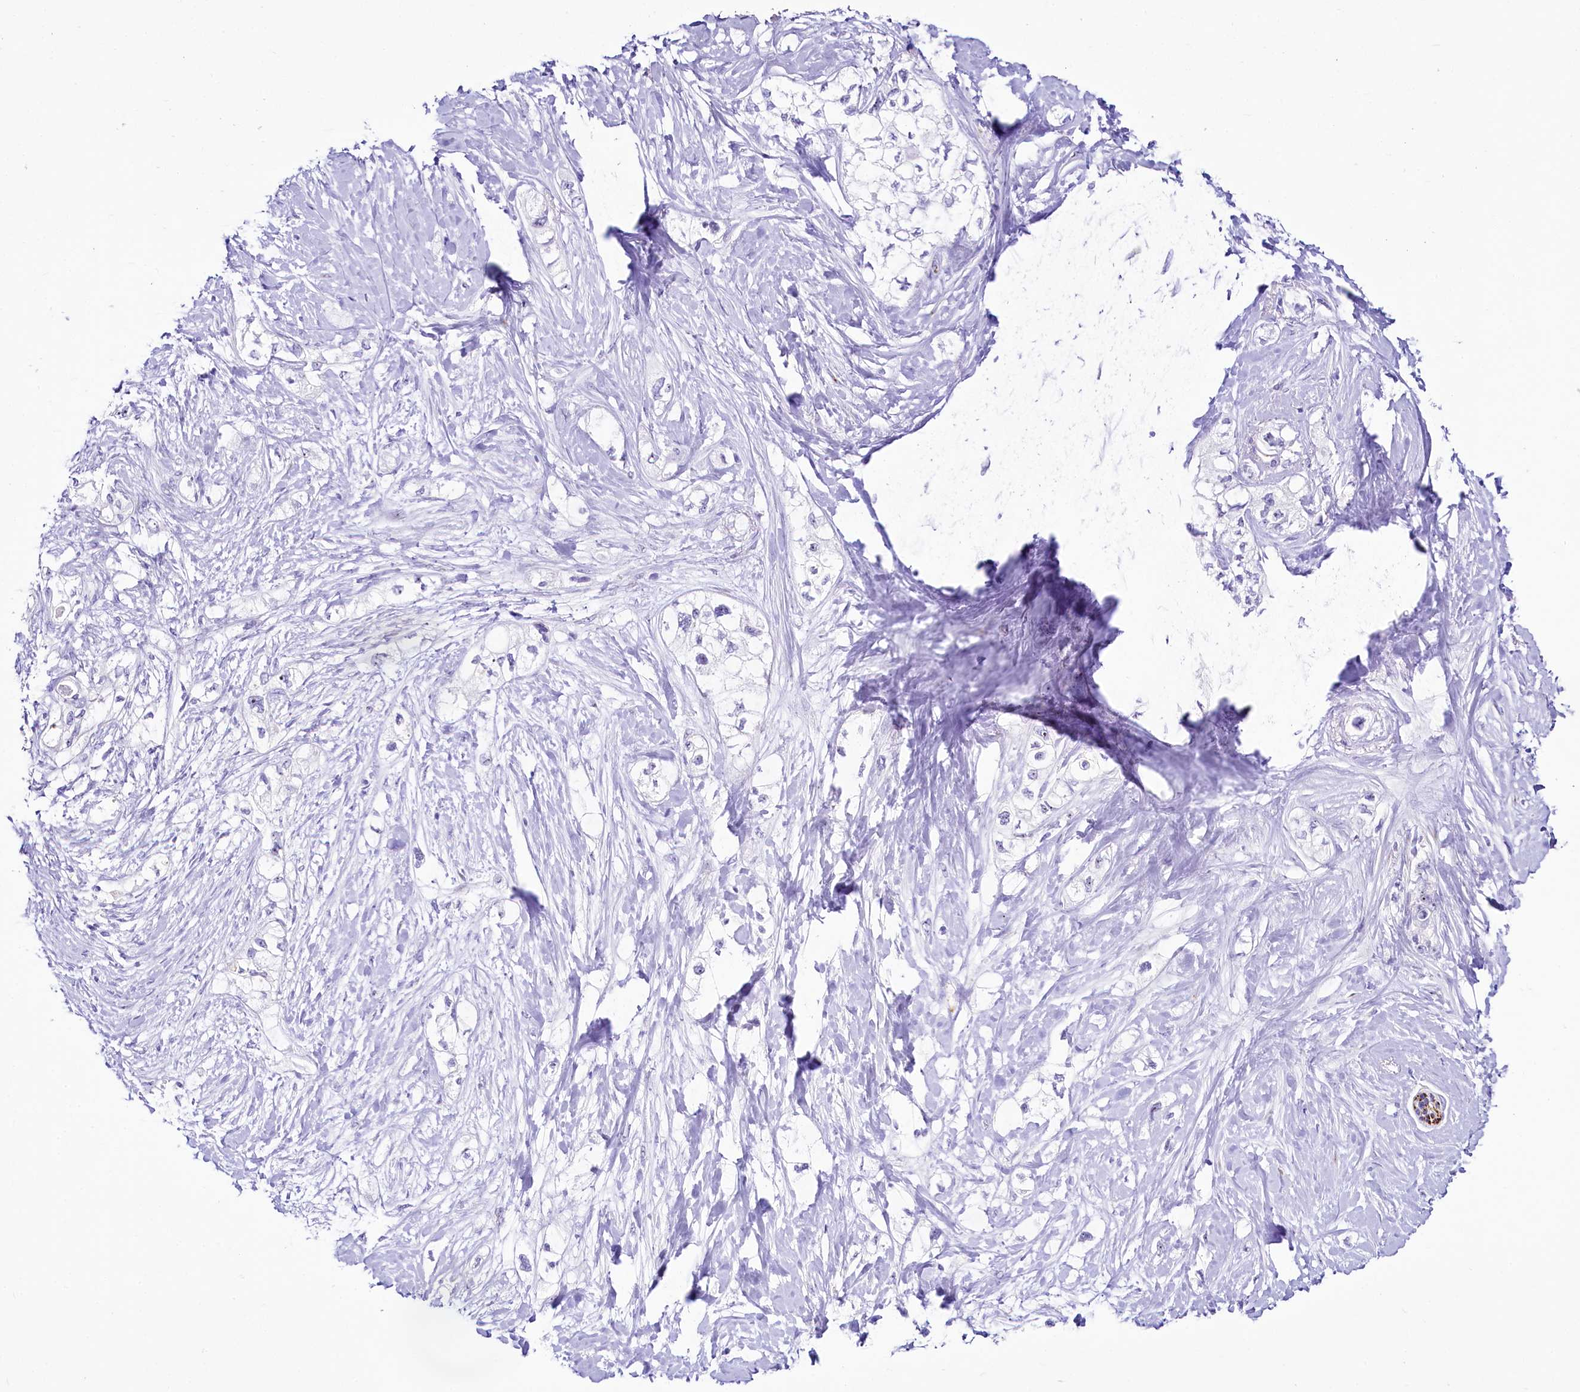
{"staining": {"intensity": "negative", "quantity": "none", "location": "none"}, "tissue": "pancreatic cancer", "cell_type": "Tumor cells", "image_type": "cancer", "snomed": [{"axis": "morphology", "description": "Adenocarcinoma, NOS"}, {"axis": "topography", "description": "Pancreas"}], "caption": "The histopathology image exhibits no staining of tumor cells in pancreatic cancer. (Brightfield microscopy of DAB IHC at high magnification).", "gene": "SH3TC2", "patient": {"sex": "male", "age": 70}}